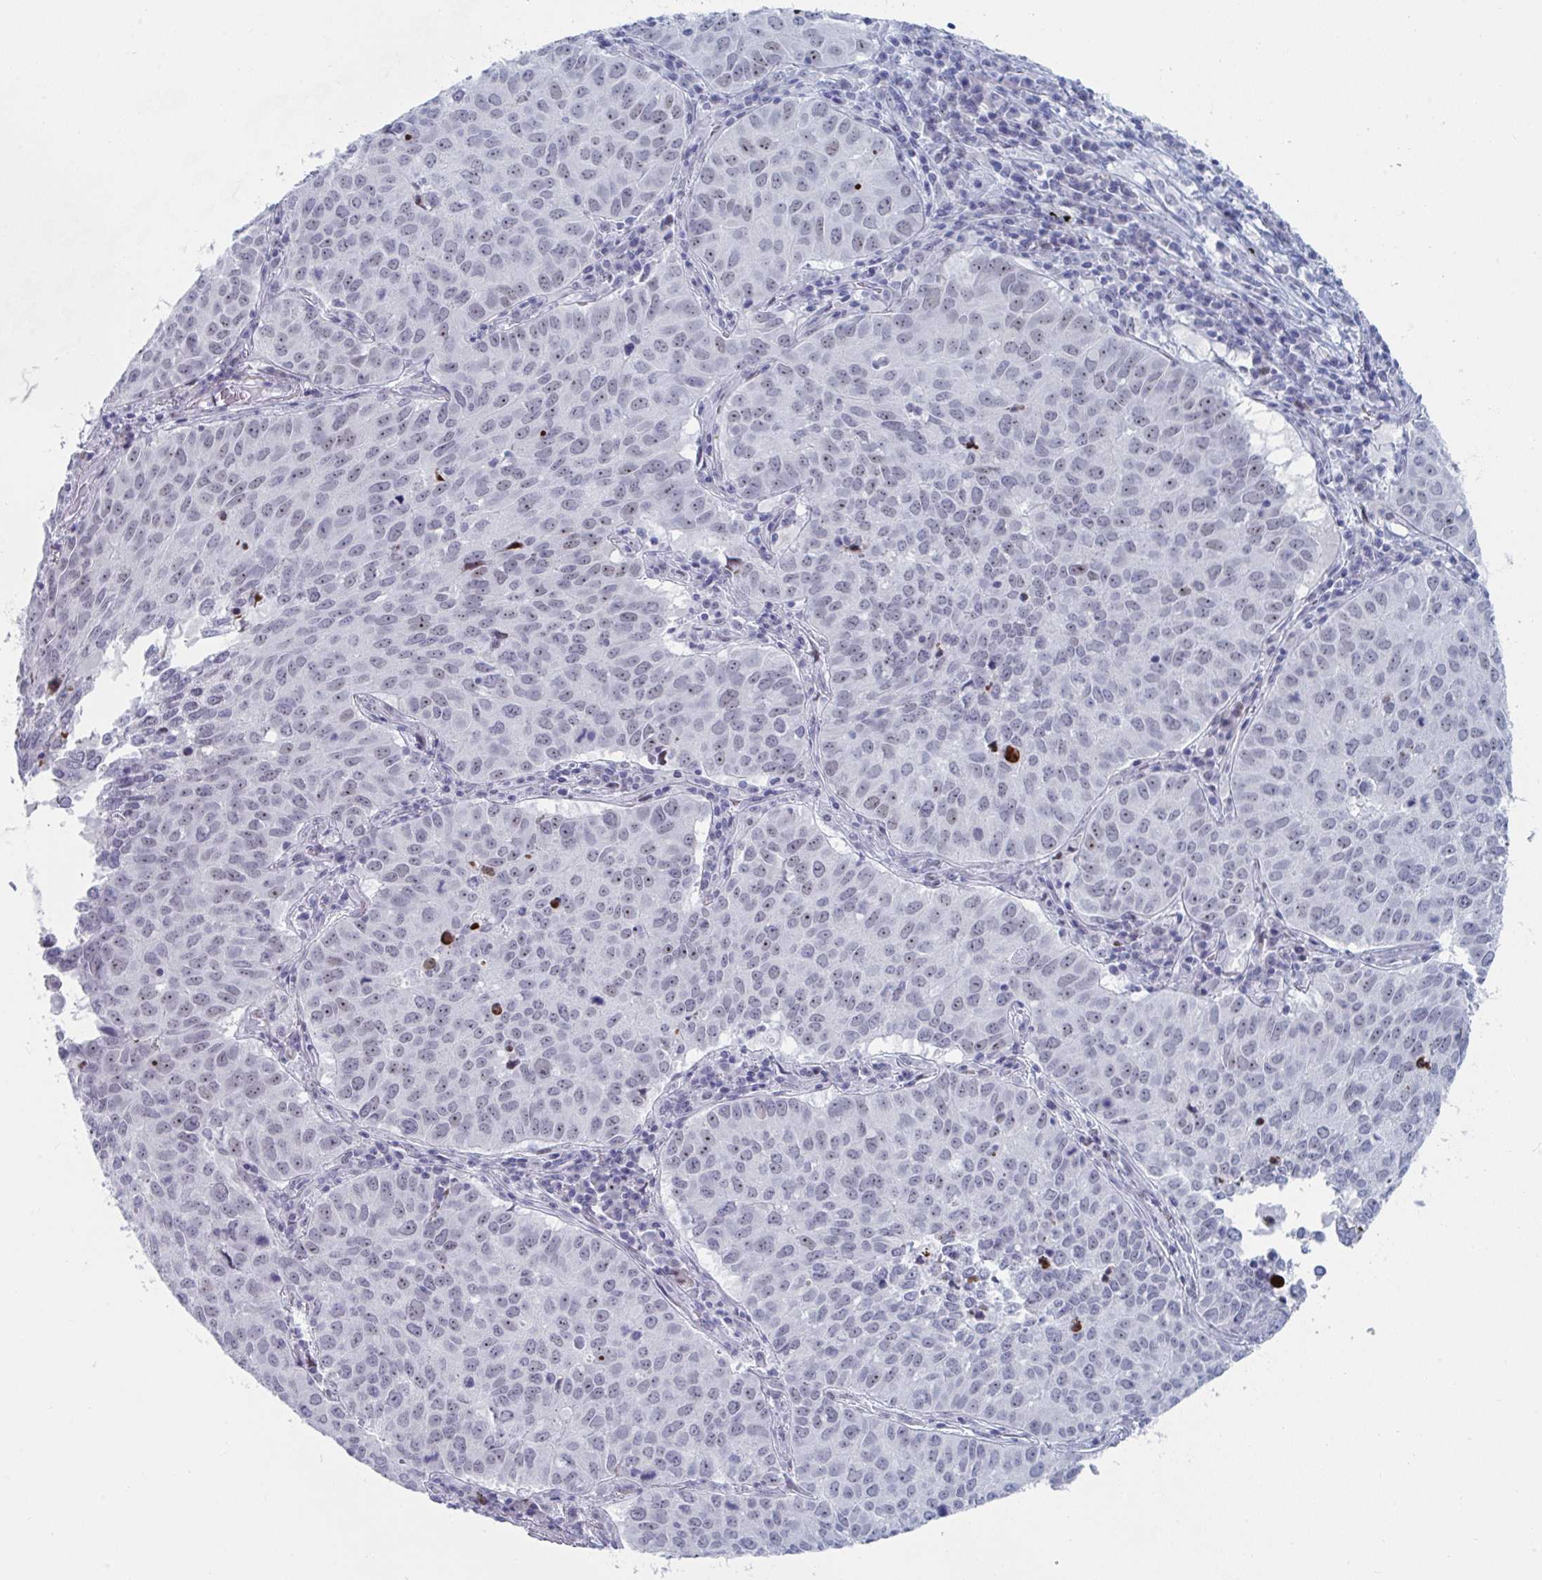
{"staining": {"intensity": "weak", "quantity": "25%-75%", "location": "nuclear"}, "tissue": "lung cancer", "cell_type": "Tumor cells", "image_type": "cancer", "snomed": [{"axis": "morphology", "description": "Adenocarcinoma, NOS"}, {"axis": "topography", "description": "Lung"}], "caption": "Lung adenocarcinoma stained with immunohistochemistry shows weak nuclear positivity in approximately 25%-75% of tumor cells.", "gene": "NR1H2", "patient": {"sex": "female", "age": 50}}